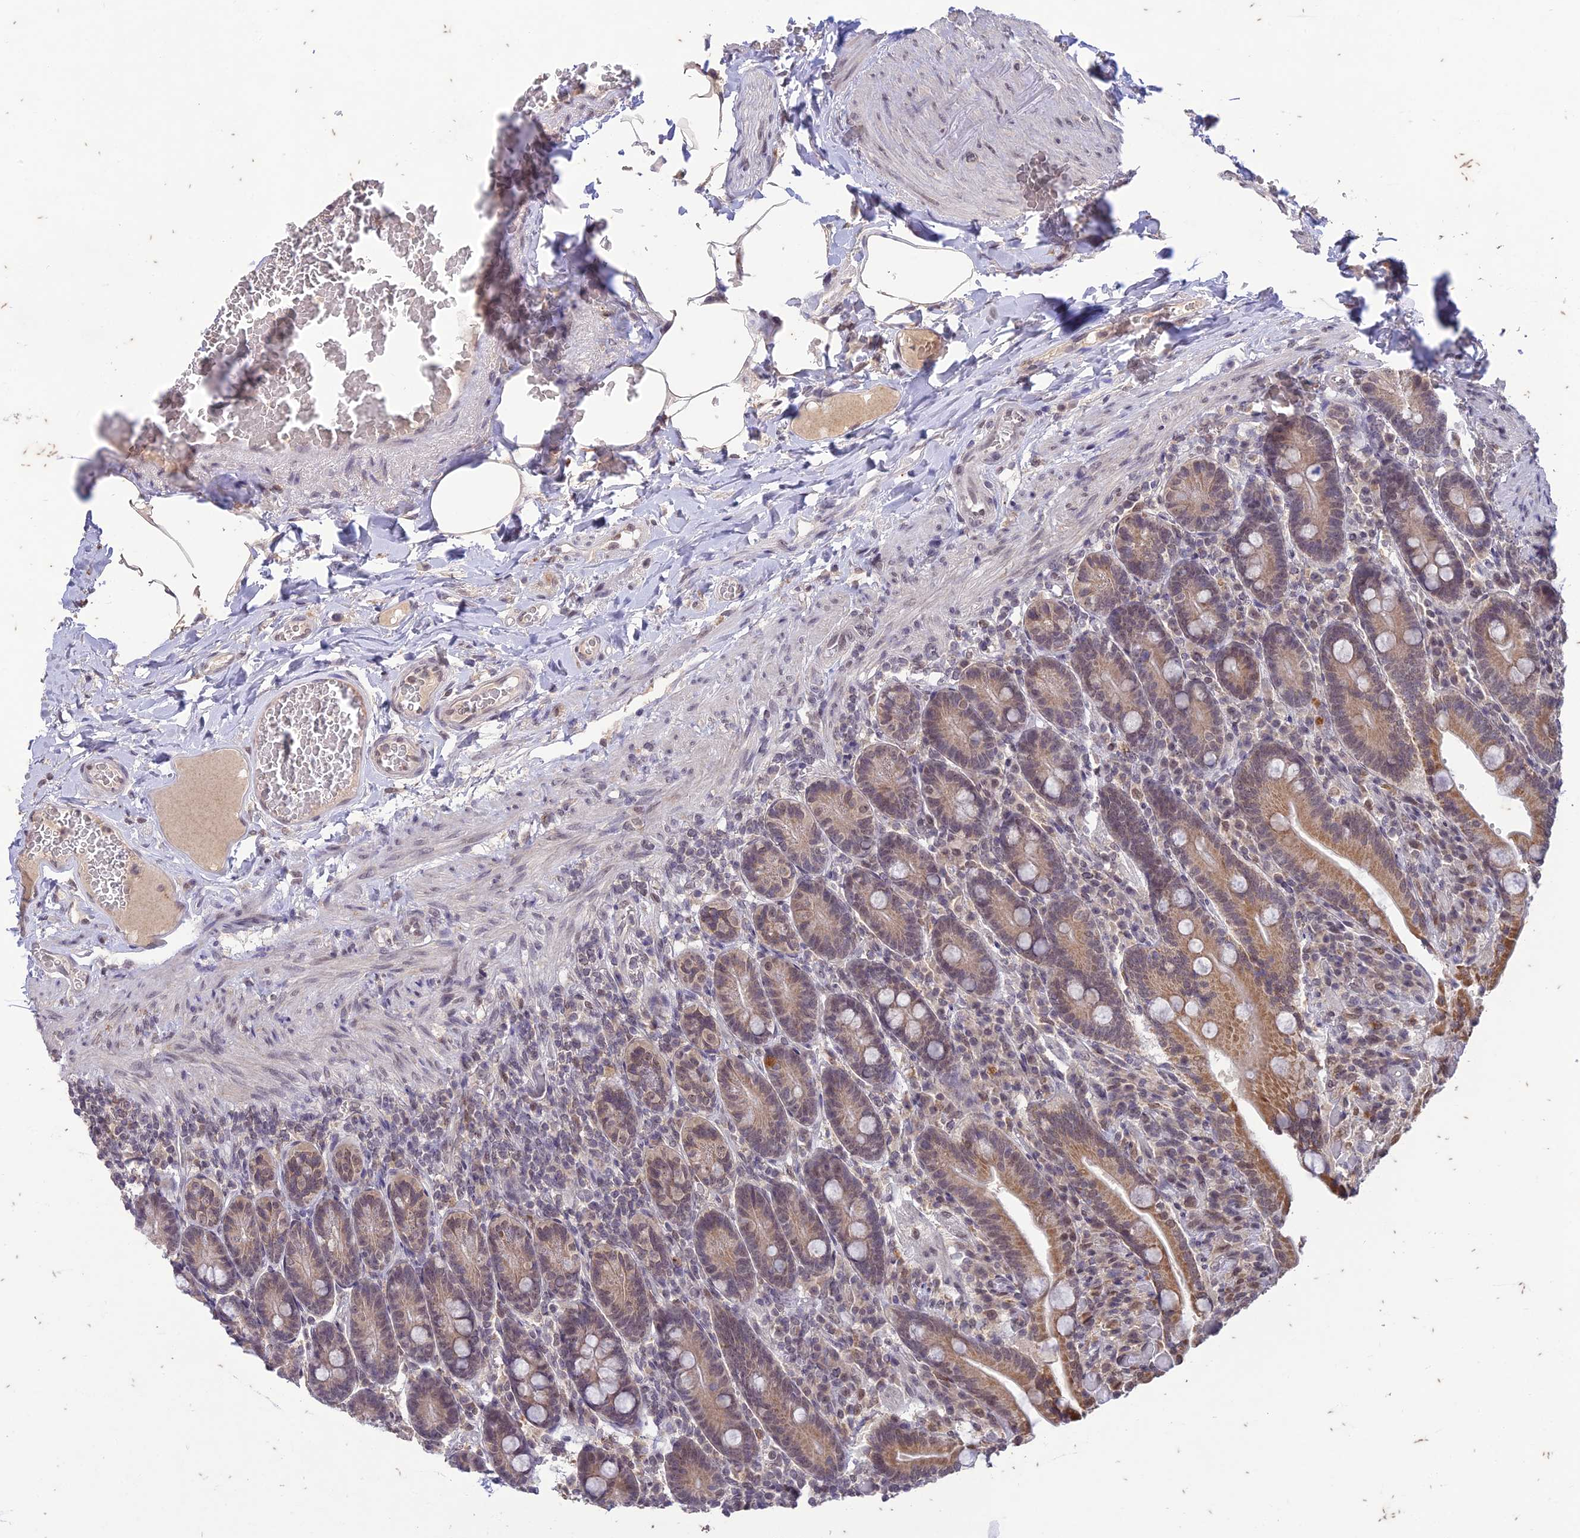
{"staining": {"intensity": "moderate", "quantity": ">75%", "location": "cytoplasmic/membranous,nuclear"}, "tissue": "duodenum", "cell_type": "Glandular cells", "image_type": "normal", "snomed": [{"axis": "morphology", "description": "Normal tissue, NOS"}, {"axis": "topography", "description": "Duodenum"}], "caption": "Duodenum was stained to show a protein in brown. There is medium levels of moderate cytoplasmic/membranous,nuclear expression in about >75% of glandular cells. Using DAB (brown) and hematoxylin (blue) stains, captured at high magnification using brightfield microscopy.", "gene": "POP4", "patient": {"sex": "female", "age": 62}}